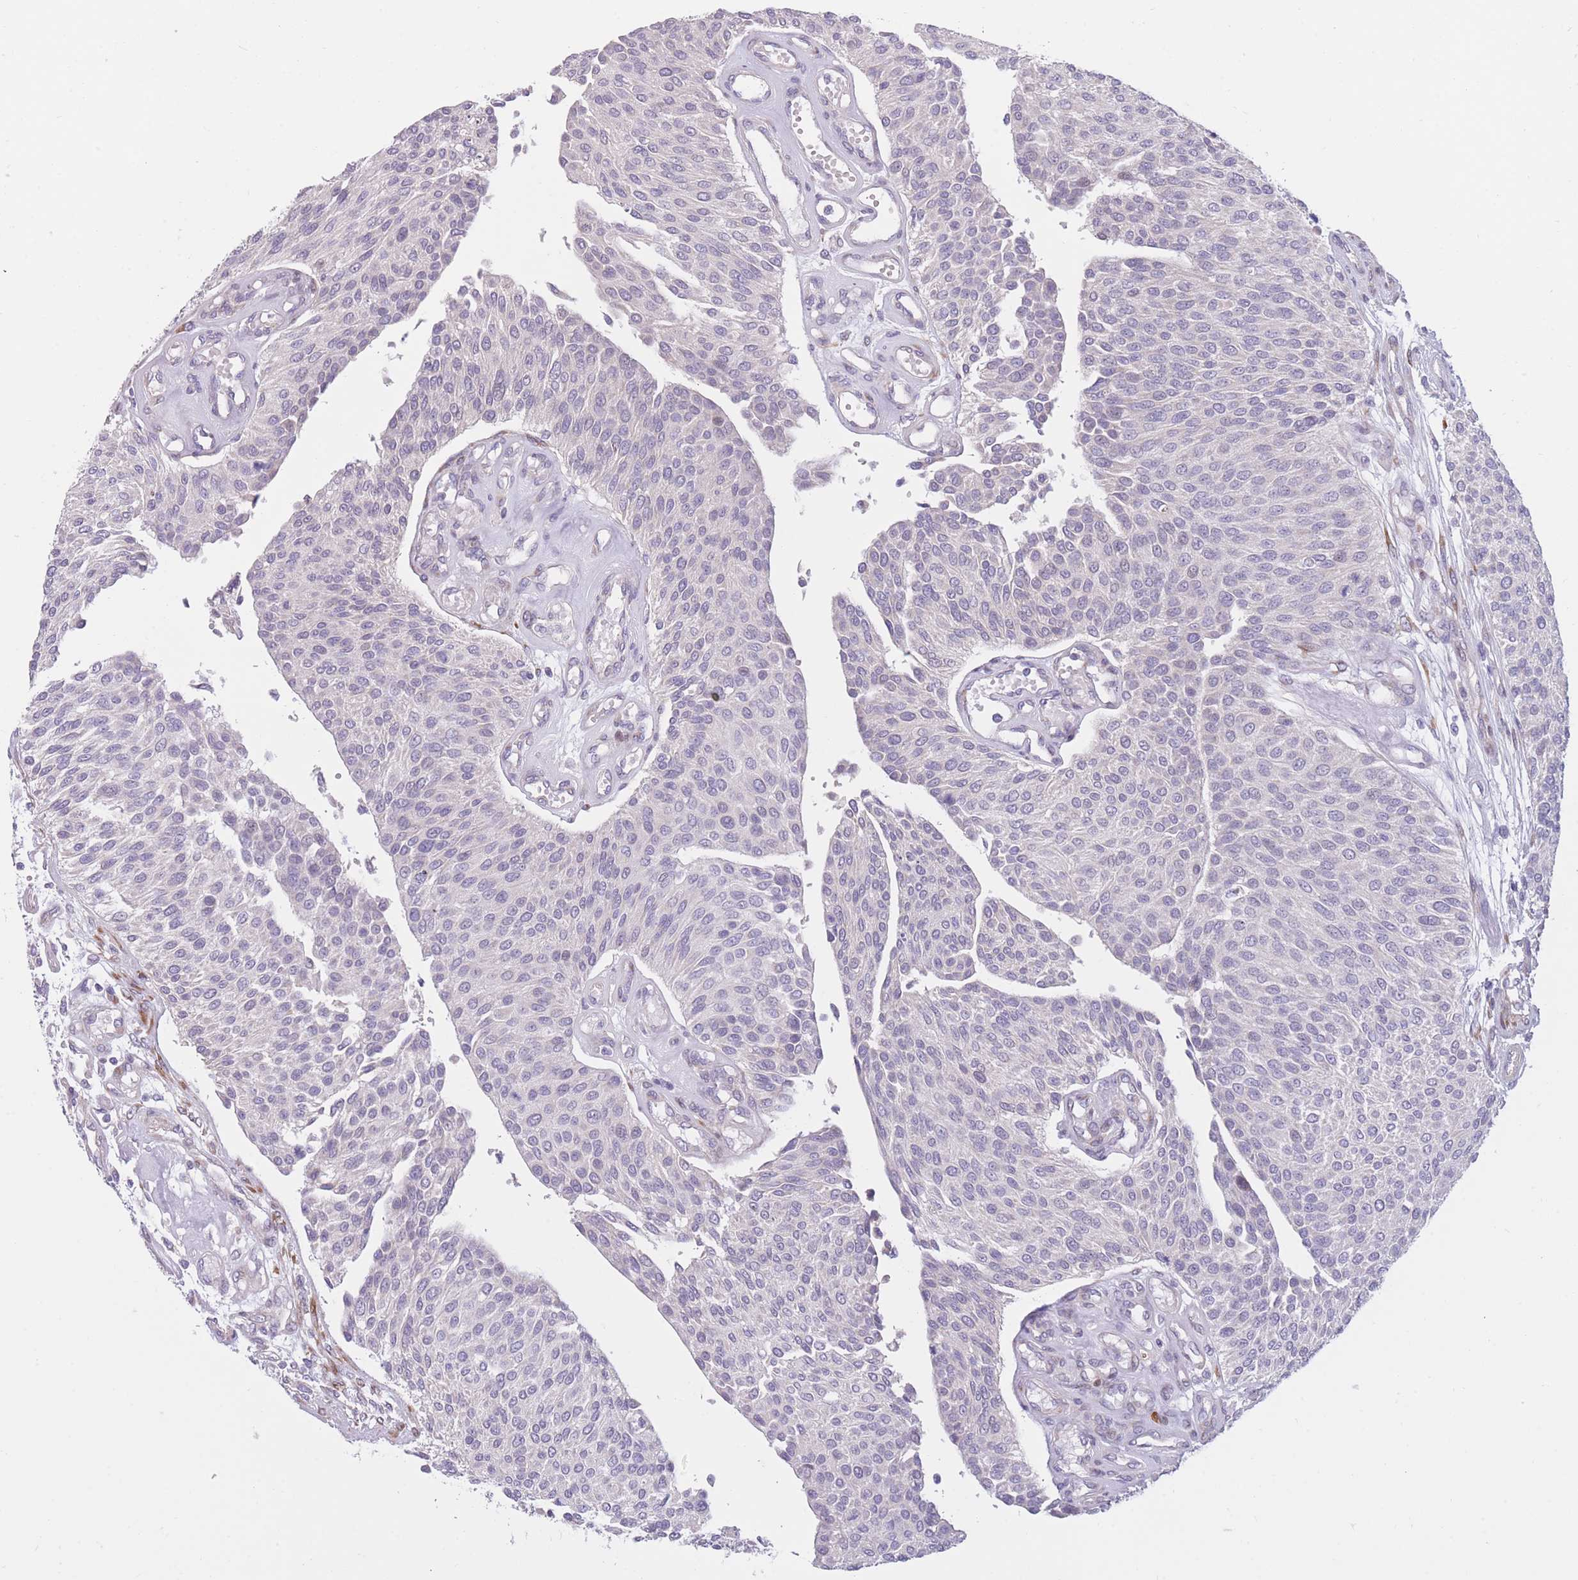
{"staining": {"intensity": "negative", "quantity": "none", "location": "none"}, "tissue": "urothelial cancer", "cell_type": "Tumor cells", "image_type": "cancer", "snomed": [{"axis": "morphology", "description": "Urothelial carcinoma, NOS"}, {"axis": "topography", "description": "Urinary bladder"}], "caption": "IHC histopathology image of human transitional cell carcinoma stained for a protein (brown), which shows no expression in tumor cells. The staining is performed using DAB (3,3'-diaminobenzidine) brown chromogen with nuclei counter-stained in using hematoxylin.", "gene": "CCNQ", "patient": {"sex": "male", "age": 55}}